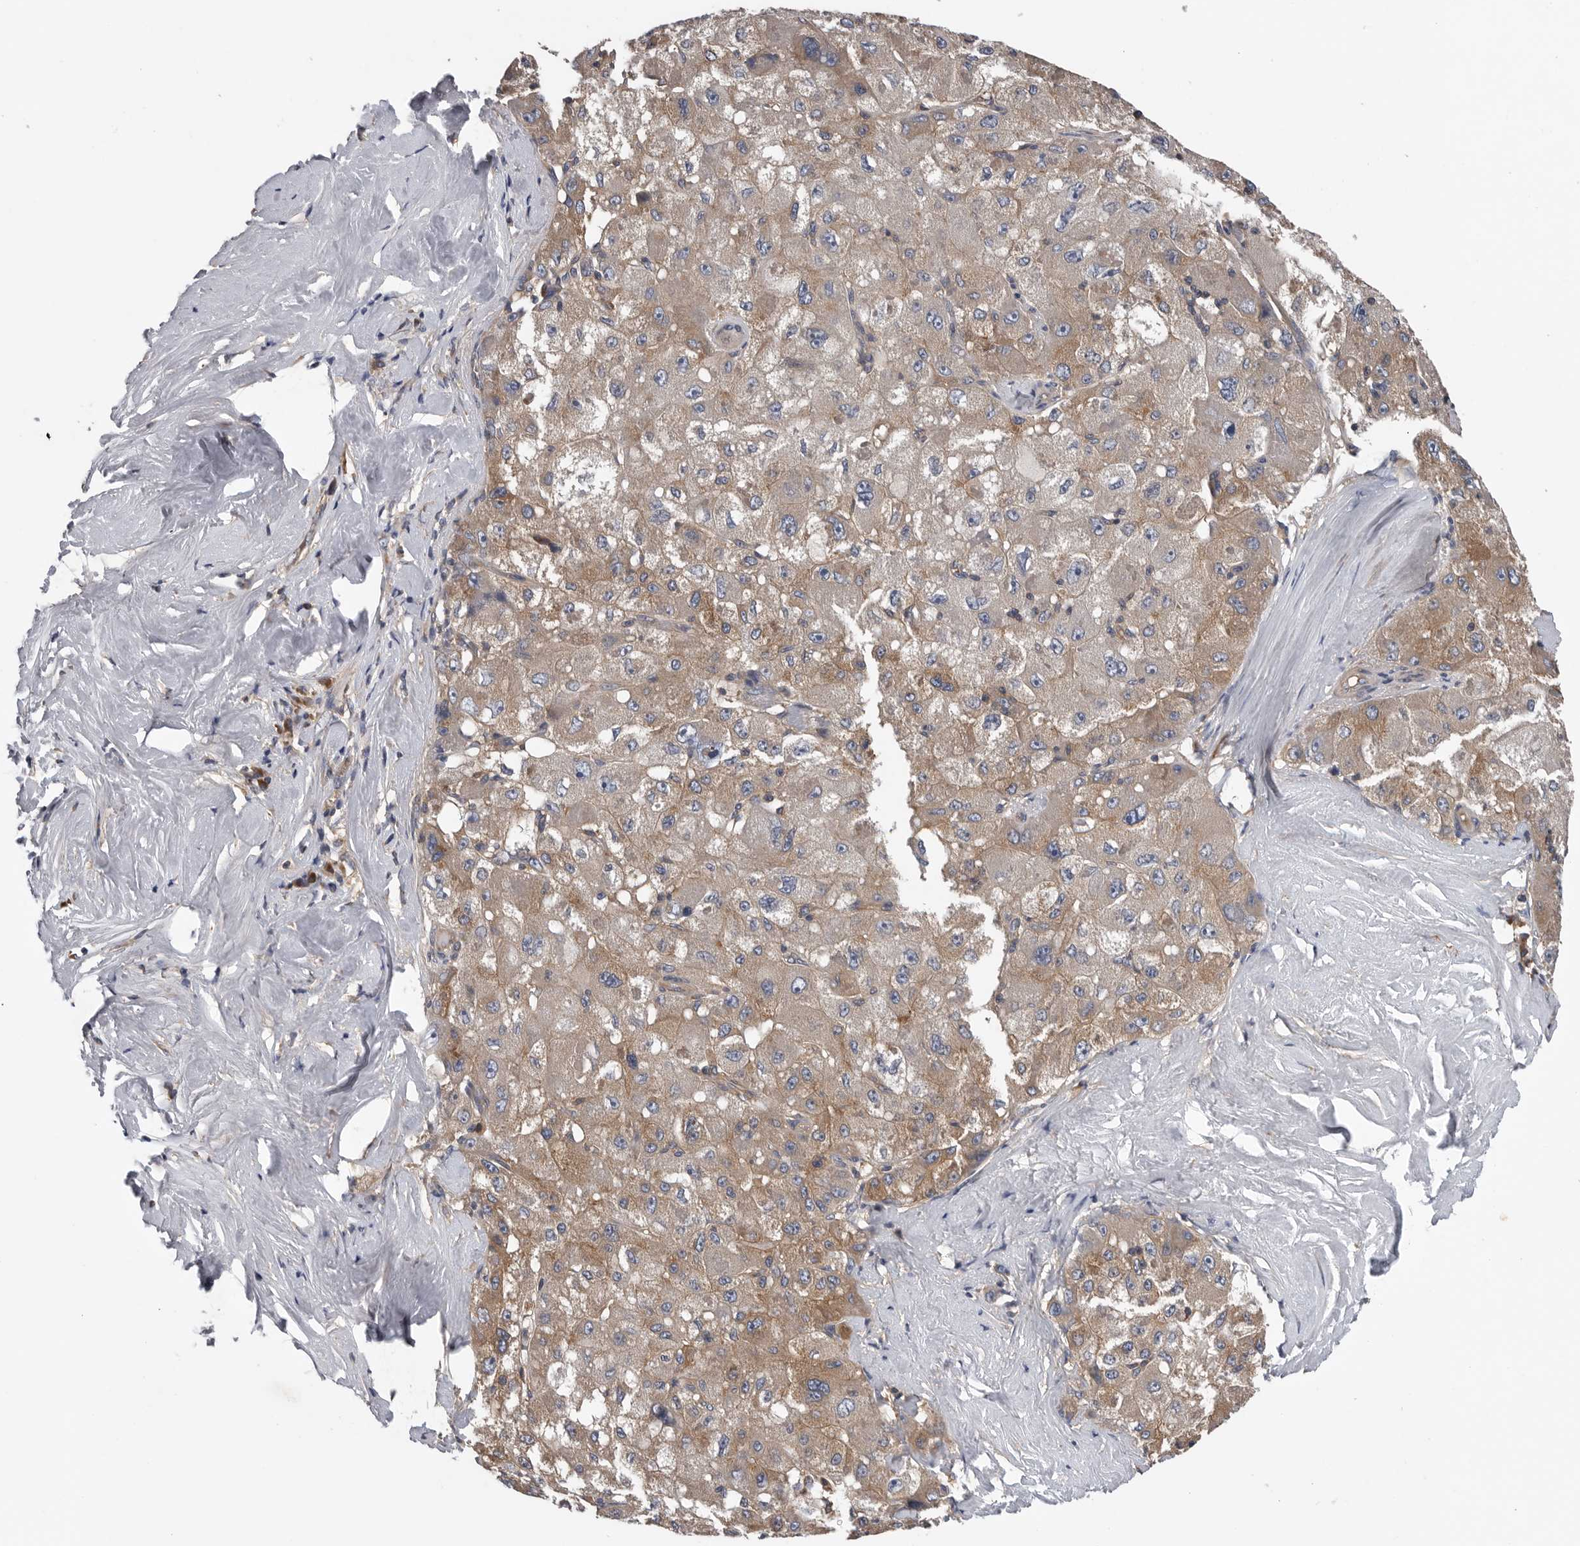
{"staining": {"intensity": "weak", "quantity": ">75%", "location": "cytoplasmic/membranous"}, "tissue": "liver cancer", "cell_type": "Tumor cells", "image_type": "cancer", "snomed": [{"axis": "morphology", "description": "Carcinoma, Hepatocellular, NOS"}, {"axis": "topography", "description": "Liver"}], "caption": "Immunohistochemical staining of human liver cancer (hepatocellular carcinoma) exhibits weak cytoplasmic/membranous protein expression in about >75% of tumor cells.", "gene": "OXR1", "patient": {"sex": "male", "age": 80}}